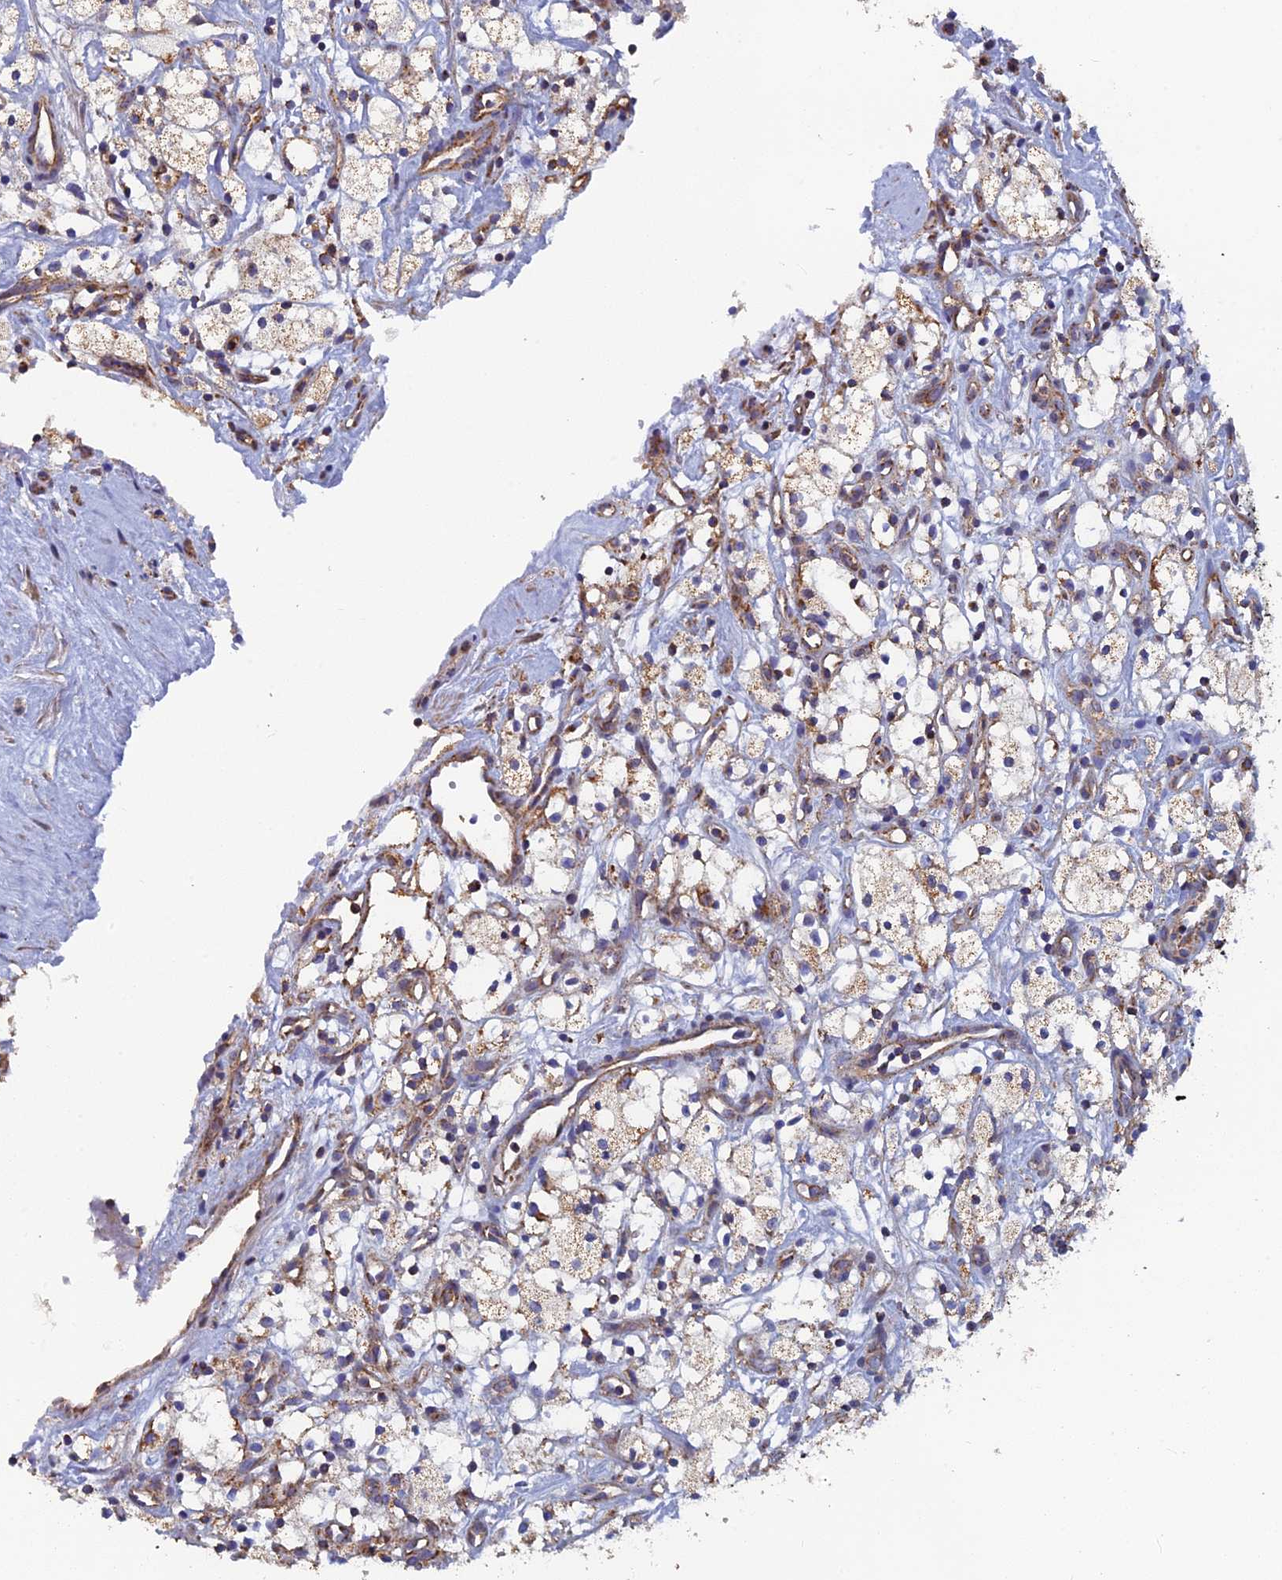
{"staining": {"intensity": "weak", "quantity": ">75%", "location": "cytoplasmic/membranous"}, "tissue": "renal cancer", "cell_type": "Tumor cells", "image_type": "cancer", "snomed": [{"axis": "morphology", "description": "Adenocarcinoma, NOS"}, {"axis": "topography", "description": "Kidney"}], "caption": "Protein analysis of renal adenocarcinoma tissue exhibits weak cytoplasmic/membranous positivity in about >75% of tumor cells. Ihc stains the protein of interest in brown and the nuclei are stained blue.", "gene": "MRPS9", "patient": {"sex": "male", "age": 59}}